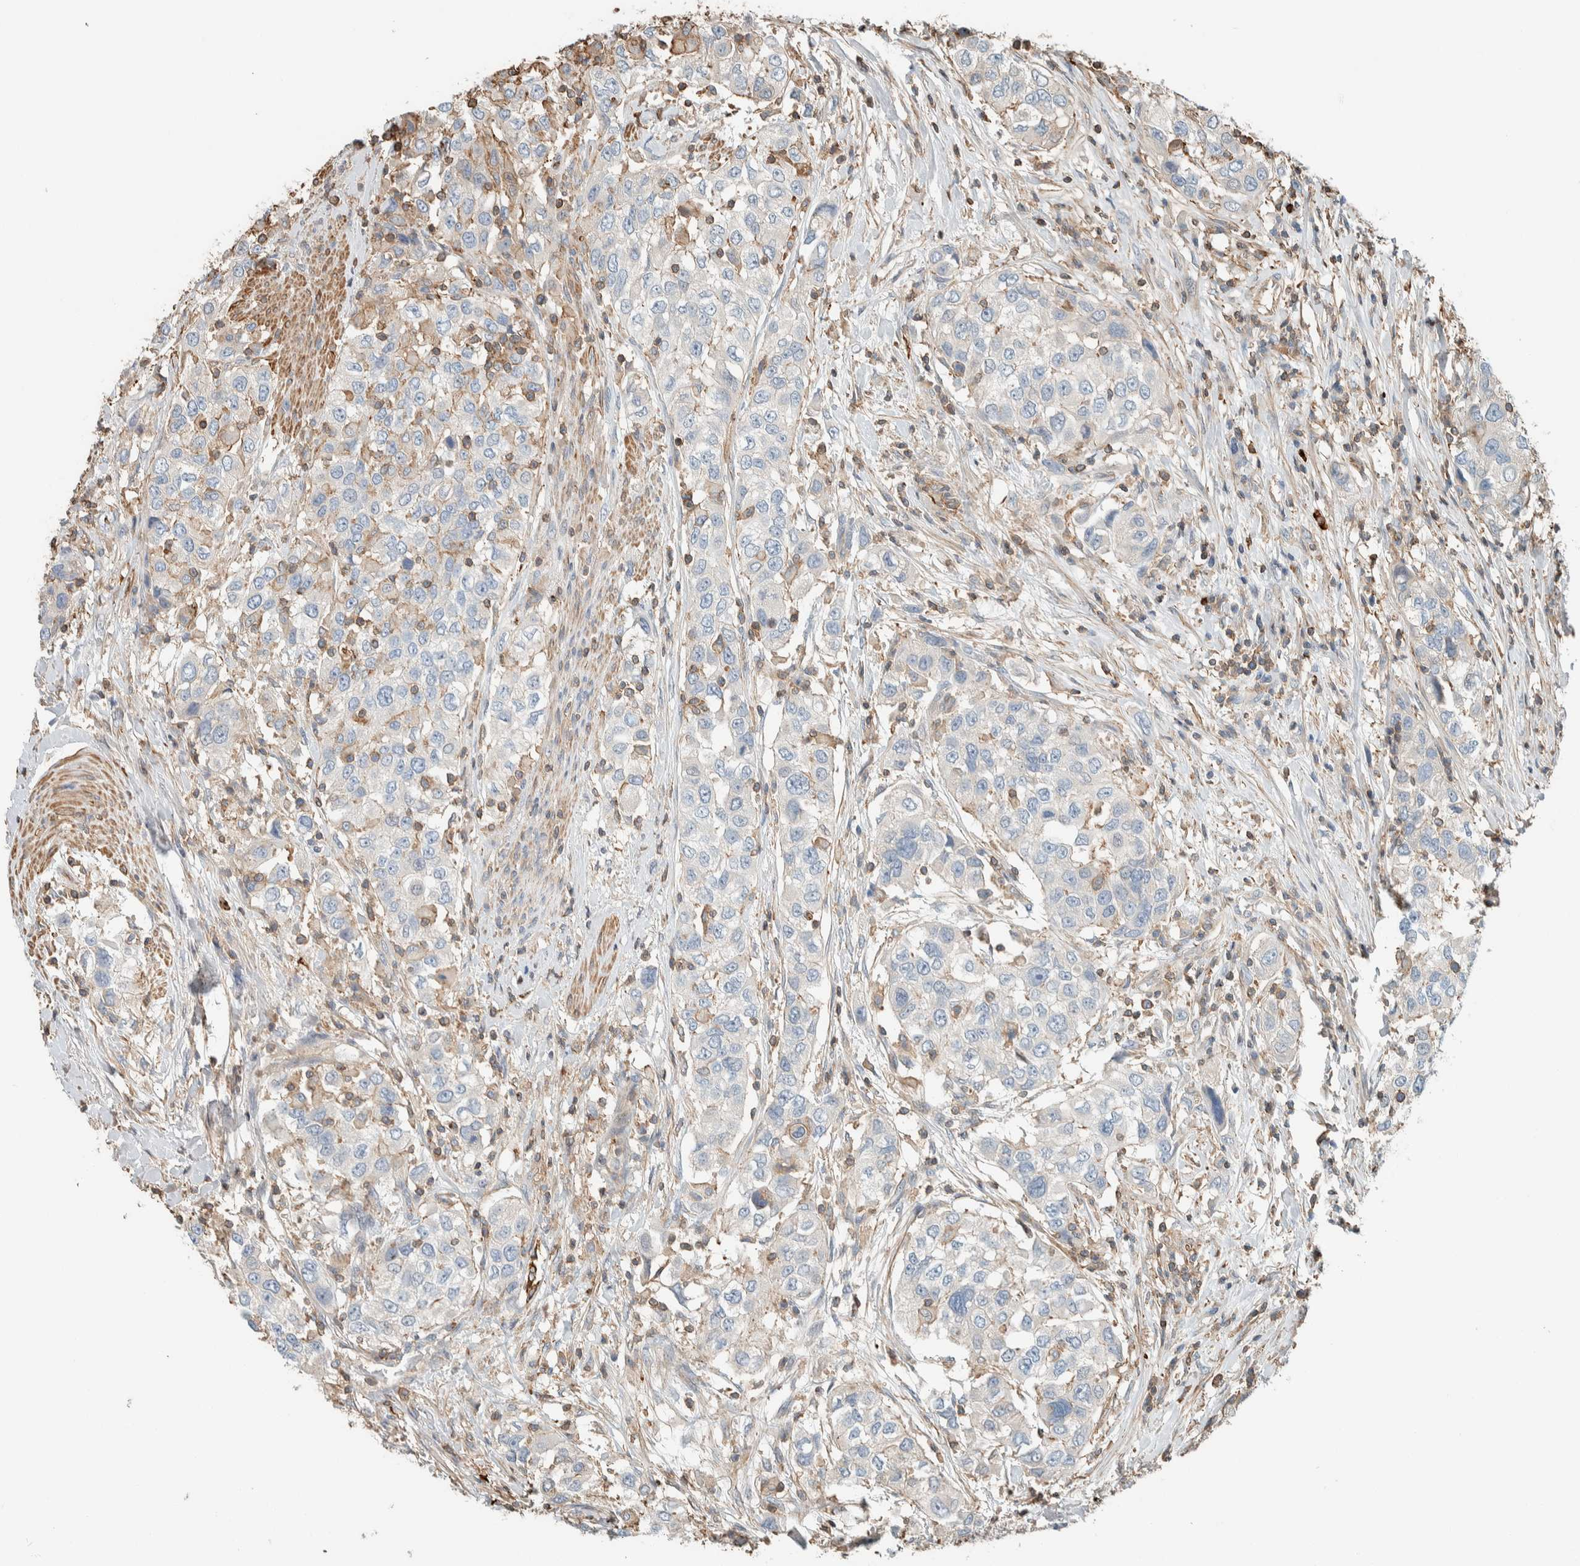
{"staining": {"intensity": "negative", "quantity": "none", "location": "none"}, "tissue": "urothelial cancer", "cell_type": "Tumor cells", "image_type": "cancer", "snomed": [{"axis": "morphology", "description": "Urothelial carcinoma, High grade"}, {"axis": "topography", "description": "Urinary bladder"}], "caption": "Human urothelial carcinoma (high-grade) stained for a protein using IHC demonstrates no positivity in tumor cells.", "gene": "CTBP2", "patient": {"sex": "female", "age": 80}}